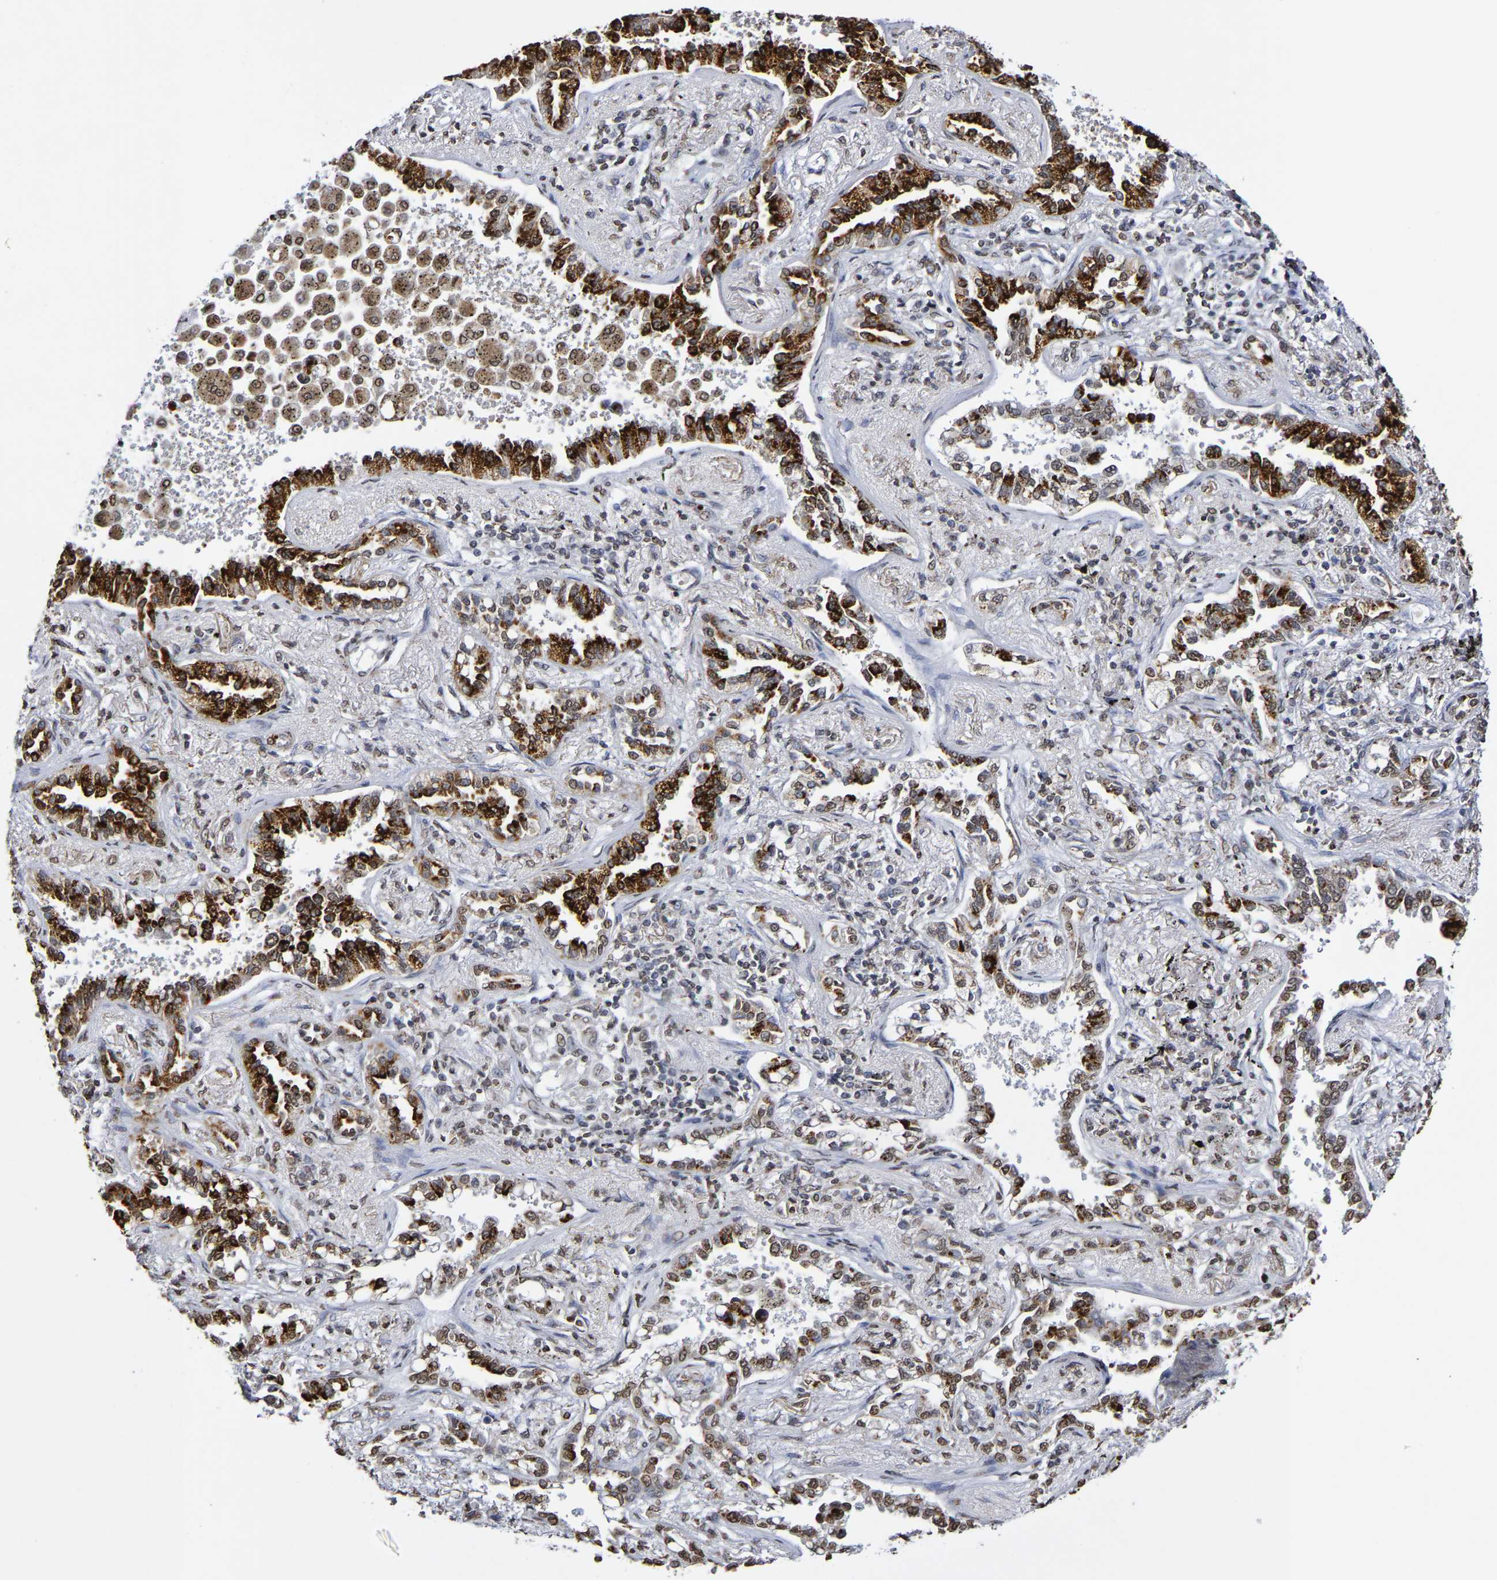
{"staining": {"intensity": "strong", "quantity": ">75%", "location": "cytoplasmic/membranous"}, "tissue": "lung cancer", "cell_type": "Tumor cells", "image_type": "cancer", "snomed": [{"axis": "morphology", "description": "Normal tissue, NOS"}, {"axis": "morphology", "description": "Adenocarcinoma, NOS"}, {"axis": "topography", "description": "Lung"}], "caption": "Immunohistochemical staining of human adenocarcinoma (lung) displays high levels of strong cytoplasmic/membranous expression in about >75% of tumor cells.", "gene": "ATF4", "patient": {"sex": "male", "age": 59}}